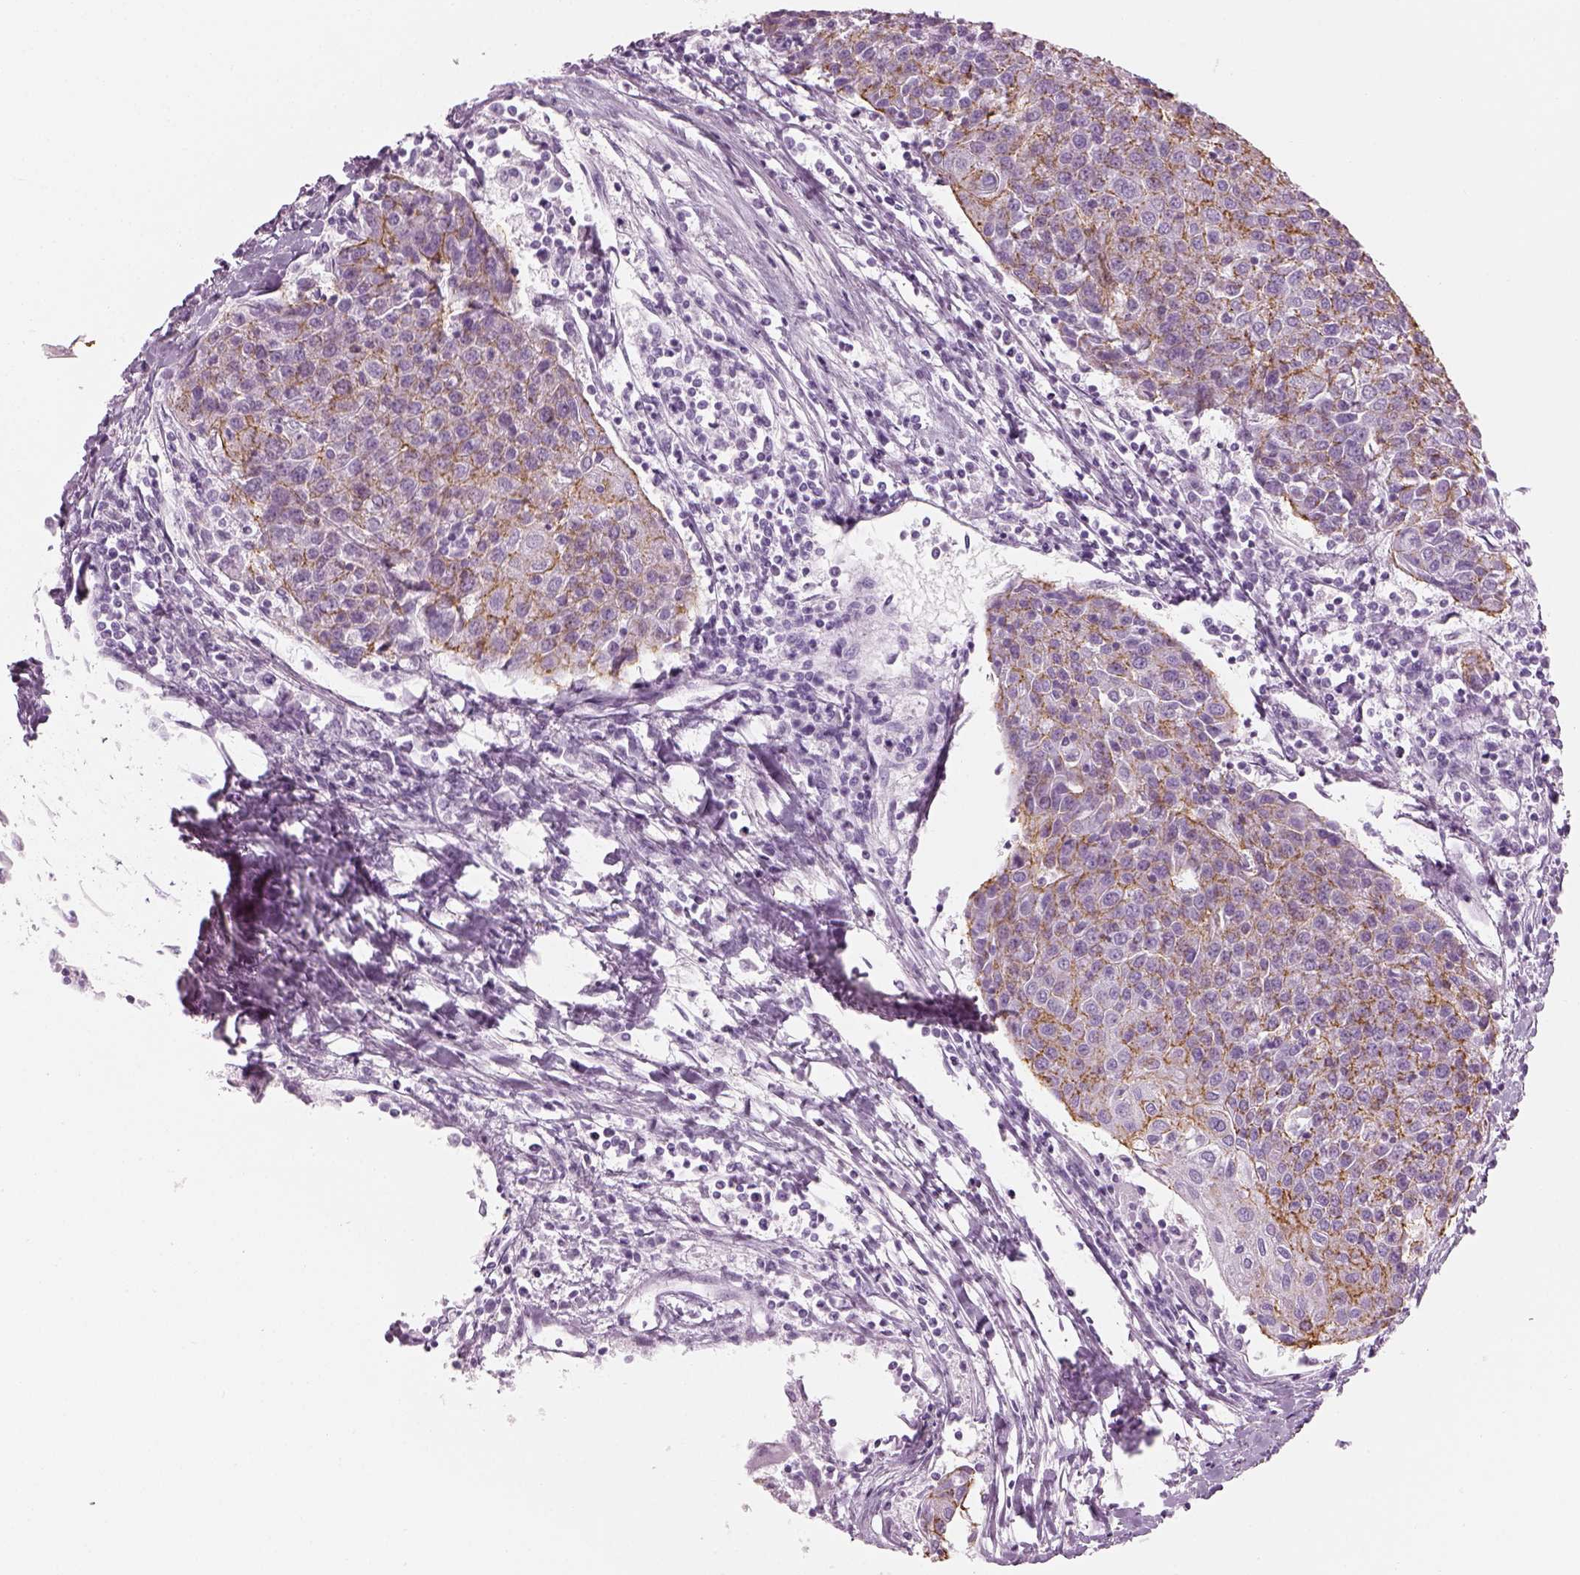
{"staining": {"intensity": "moderate", "quantity": "<25%", "location": "cytoplasmic/membranous"}, "tissue": "urothelial cancer", "cell_type": "Tumor cells", "image_type": "cancer", "snomed": [{"axis": "morphology", "description": "Urothelial carcinoma, High grade"}, {"axis": "topography", "description": "Urinary bladder"}], "caption": "Tumor cells display low levels of moderate cytoplasmic/membranous positivity in about <25% of cells in human urothelial cancer.", "gene": "SAG", "patient": {"sex": "female", "age": 85}}